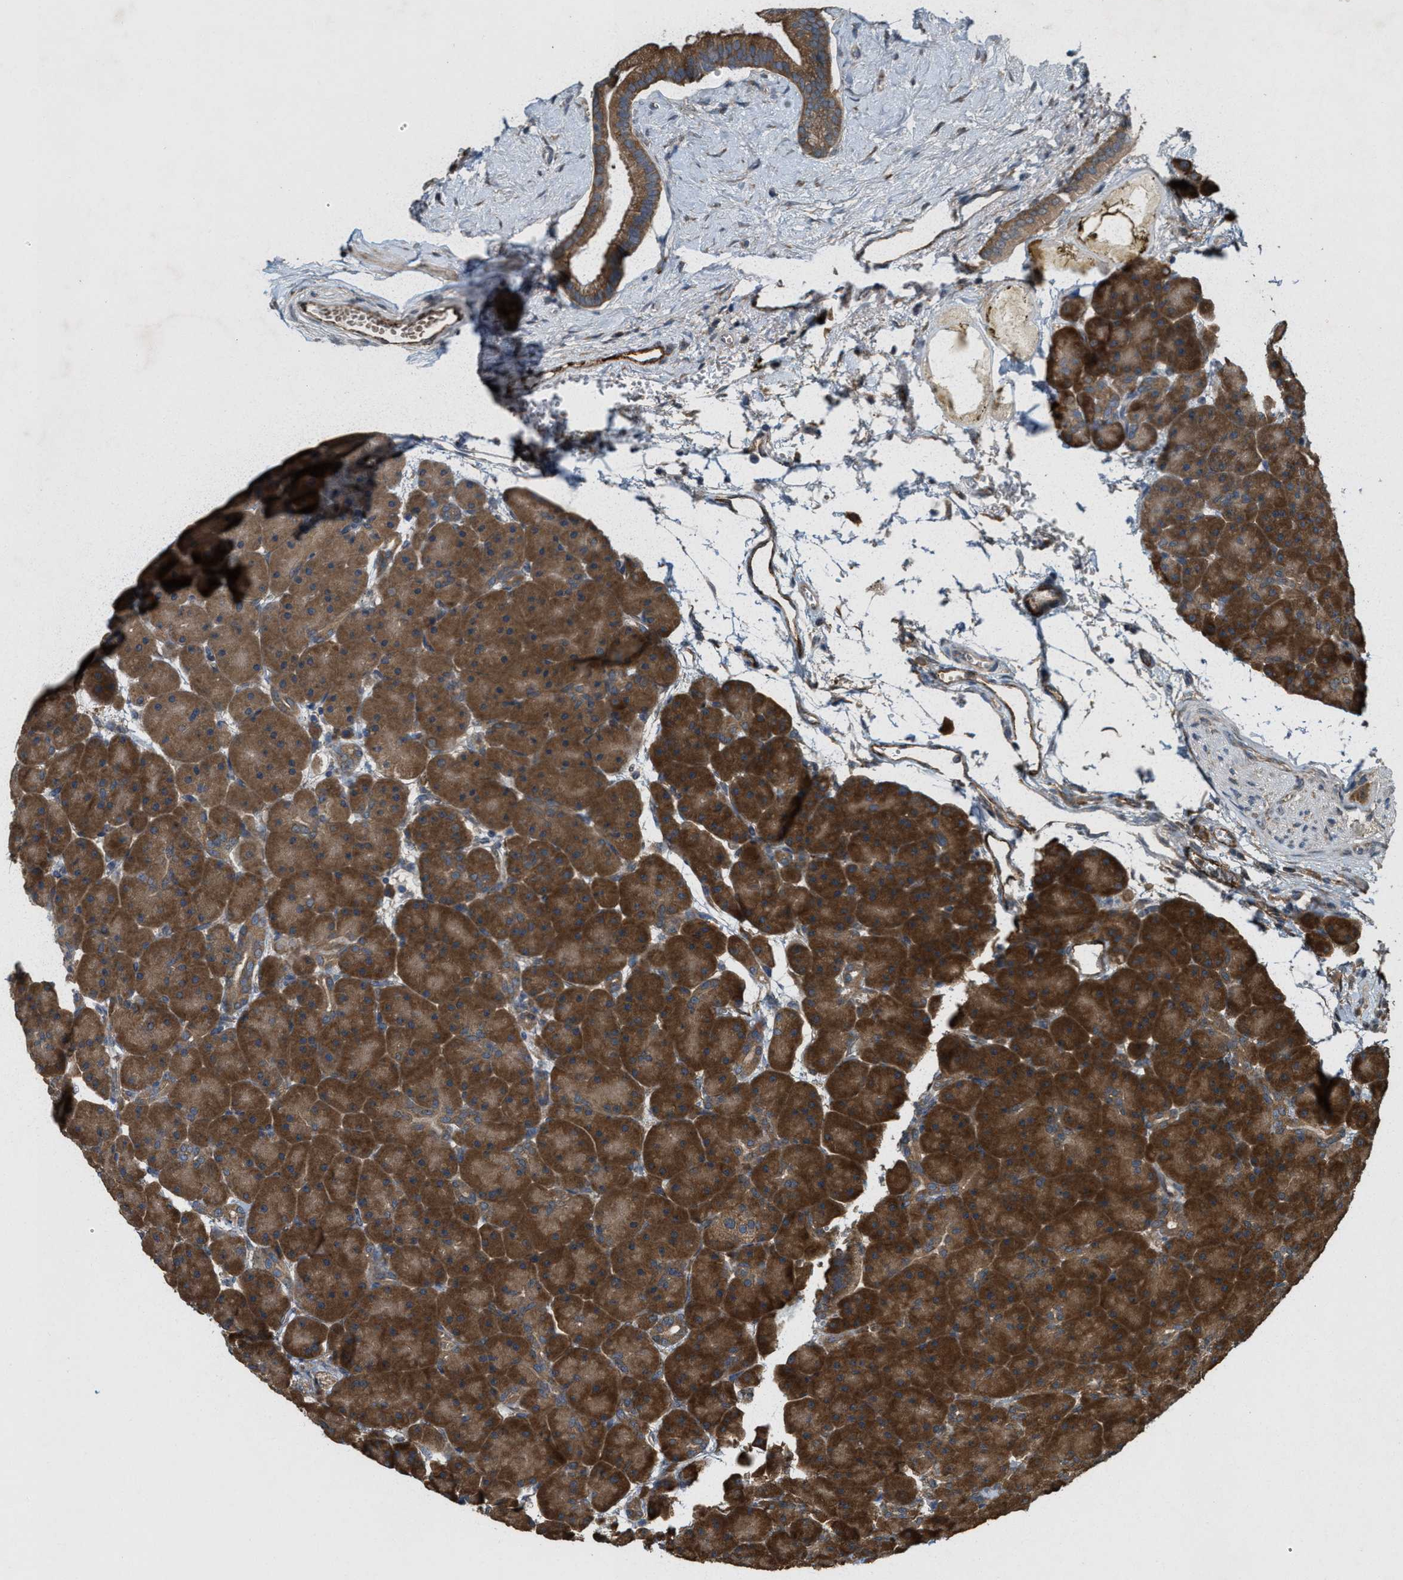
{"staining": {"intensity": "strong", "quantity": ">75%", "location": "cytoplasmic/membranous"}, "tissue": "pancreas", "cell_type": "Exocrine glandular cells", "image_type": "normal", "snomed": [{"axis": "morphology", "description": "Normal tissue, NOS"}, {"axis": "topography", "description": "Pancreas"}], "caption": "IHC micrograph of normal pancreas: human pancreas stained using immunohistochemistry (IHC) exhibits high levels of strong protein expression localized specifically in the cytoplasmic/membranous of exocrine glandular cells, appearing as a cytoplasmic/membranous brown color.", "gene": "ARHGEF5", "patient": {"sex": "male", "age": 66}}